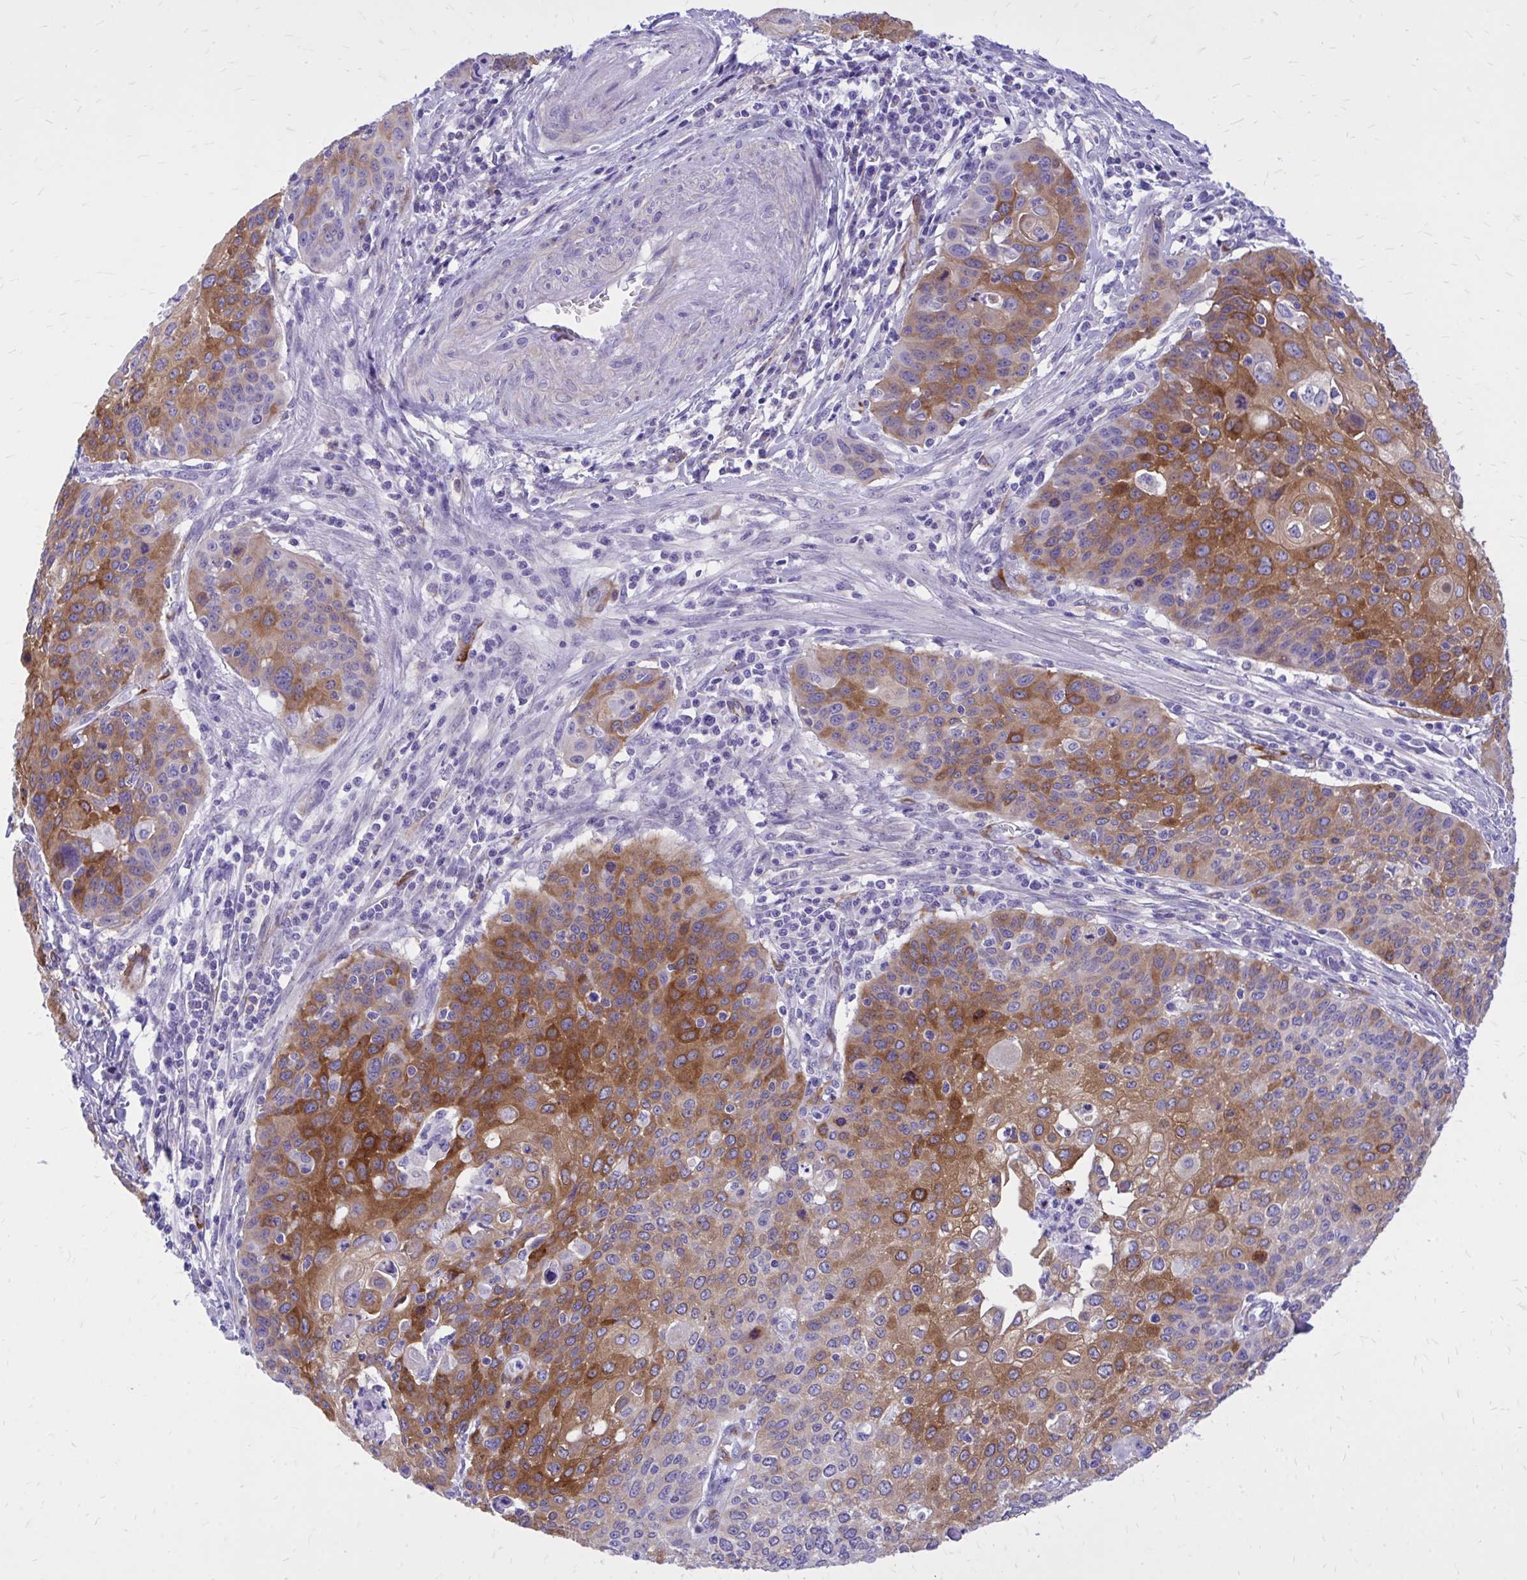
{"staining": {"intensity": "moderate", "quantity": "25%-75%", "location": "cytoplasmic/membranous"}, "tissue": "cervical cancer", "cell_type": "Tumor cells", "image_type": "cancer", "snomed": [{"axis": "morphology", "description": "Squamous cell carcinoma, NOS"}, {"axis": "topography", "description": "Cervix"}], "caption": "Human cervical cancer stained with a brown dye reveals moderate cytoplasmic/membranous positive positivity in about 25%-75% of tumor cells.", "gene": "EPB41L1", "patient": {"sex": "female", "age": 65}}